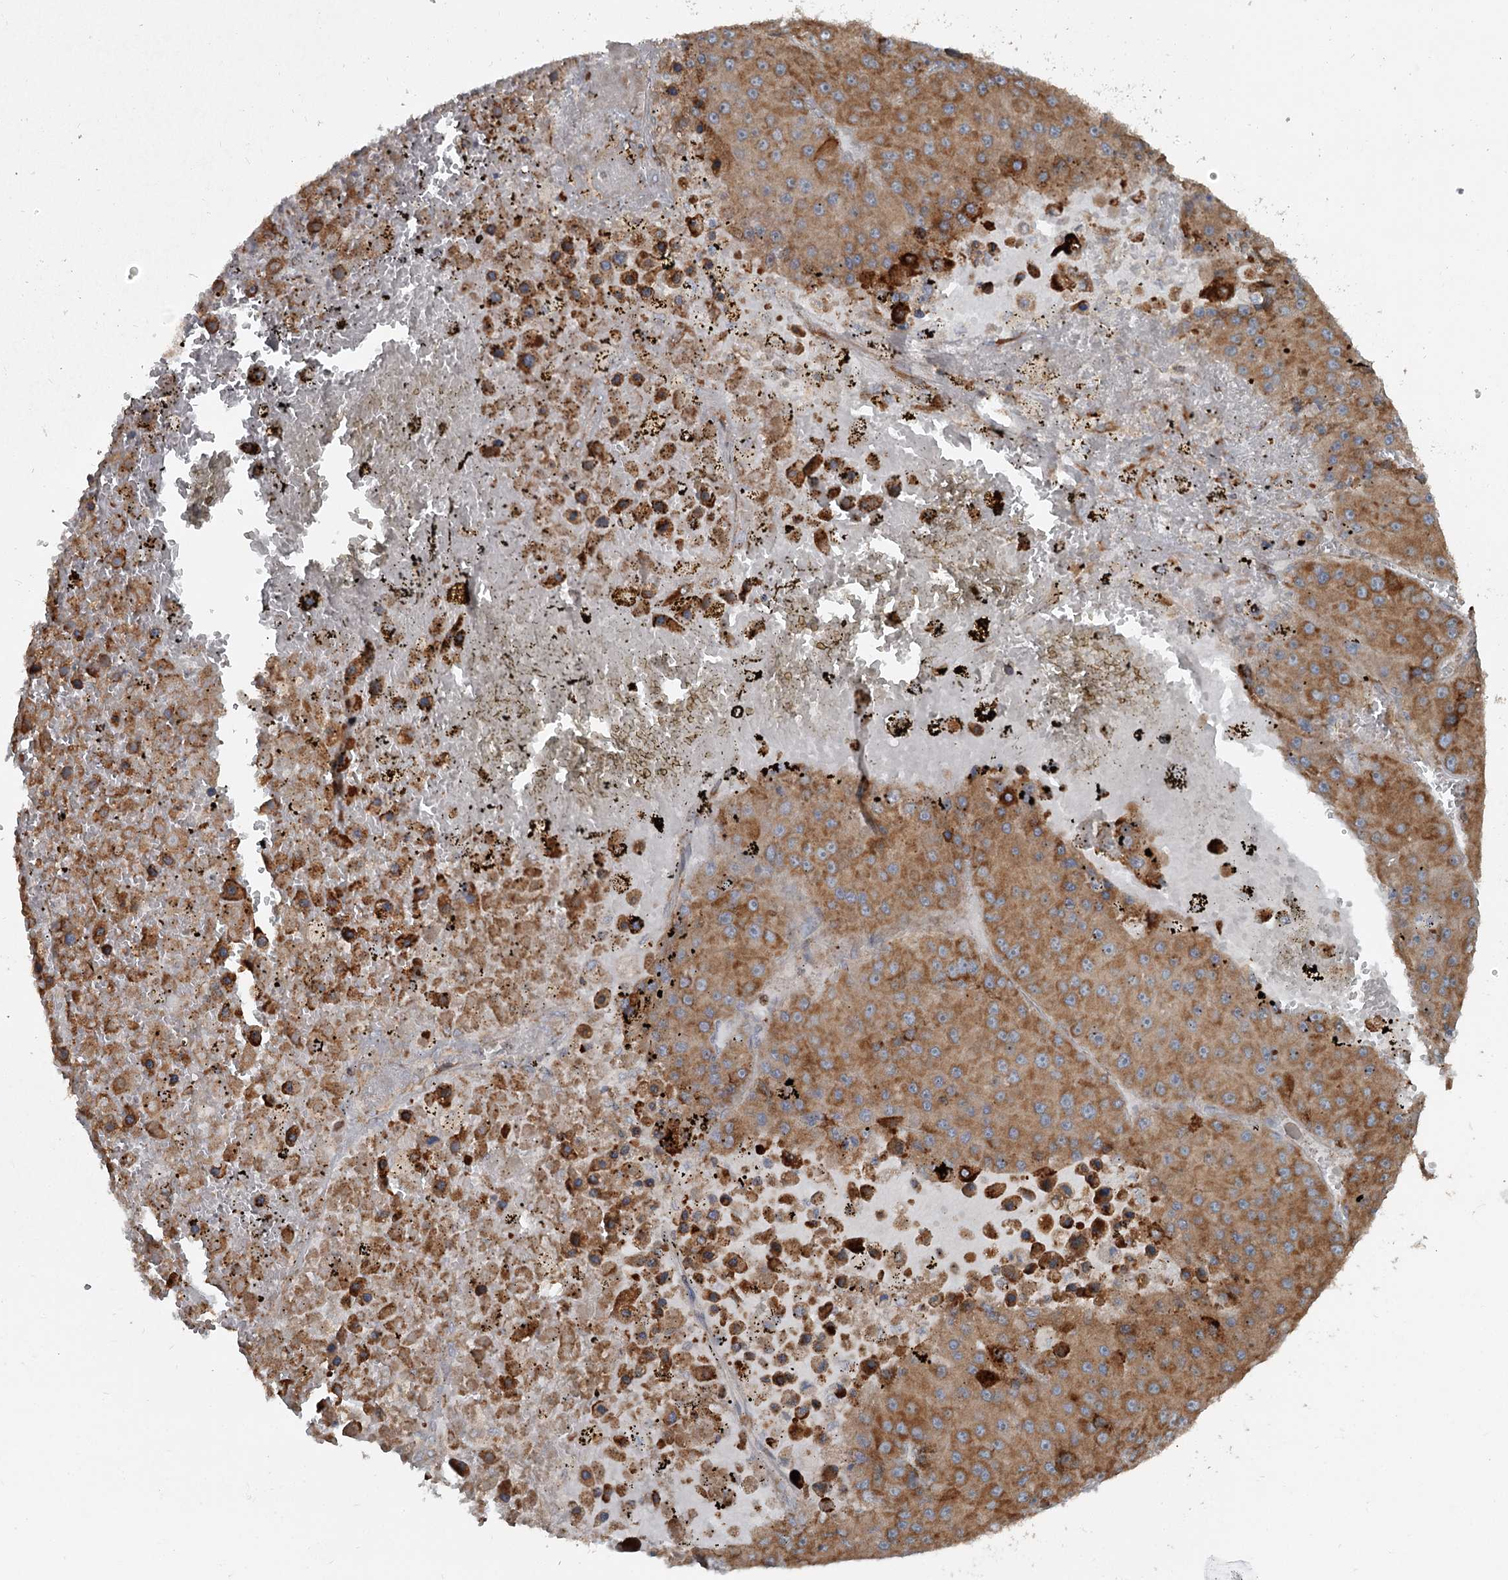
{"staining": {"intensity": "strong", "quantity": "25%-75%", "location": "cytoplasmic/membranous"}, "tissue": "liver cancer", "cell_type": "Tumor cells", "image_type": "cancer", "snomed": [{"axis": "morphology", "description": "Carcinoma, Hepatocellular, NOS"}, {"axis": "topography", "description": "Liver"}], "caption": "Liver cancer tissue exhibits strong cytoplasmic/membranous expression in approximately 25%-75% of tumor cells", "gene": "RASSF8", "patient": {"sex": "female", "age": 73}}